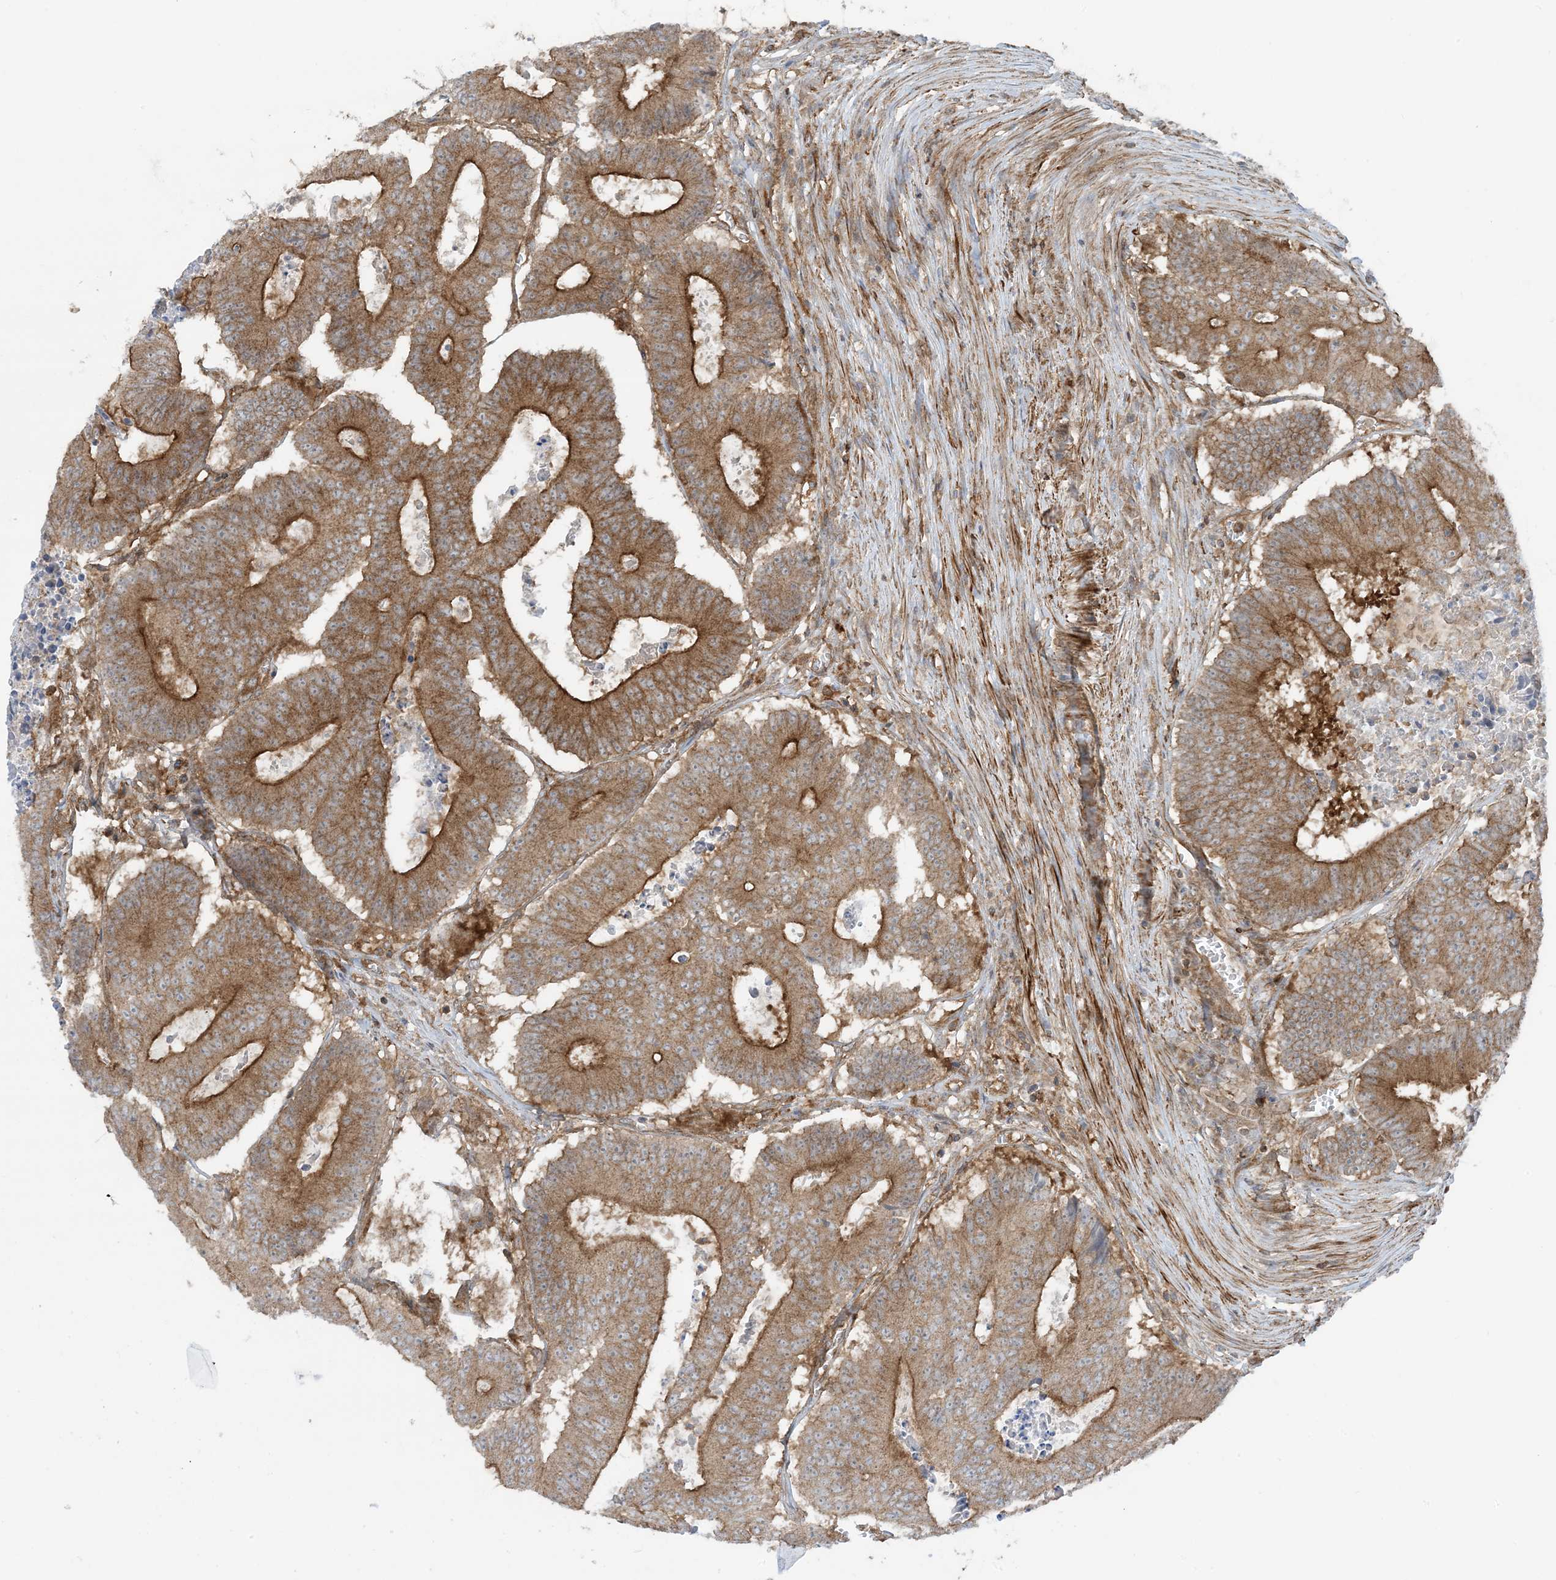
{"staining": {"intensity": "moderate", "quantity": ">75%", "location": "cytoplasmic/membranous"}, "tissue": "colorectal cancer", "cell_type": "Tumor cells", "image_type": "cancer", "snomed": [{"axis": "morphology", "description": "Adenocarcinoma, NOS"}, {"axis": "topography", "description": "Colon"}], "caption": "Tumor cells display medium levels of moderate cytoplasmic/membranous positivity in approximately >75% of cells in human colorectal adenocarcinoma. Nuclei are stained in blue.", "gene": "STAM2", "patient": {"sex": "male", "age": 87}}